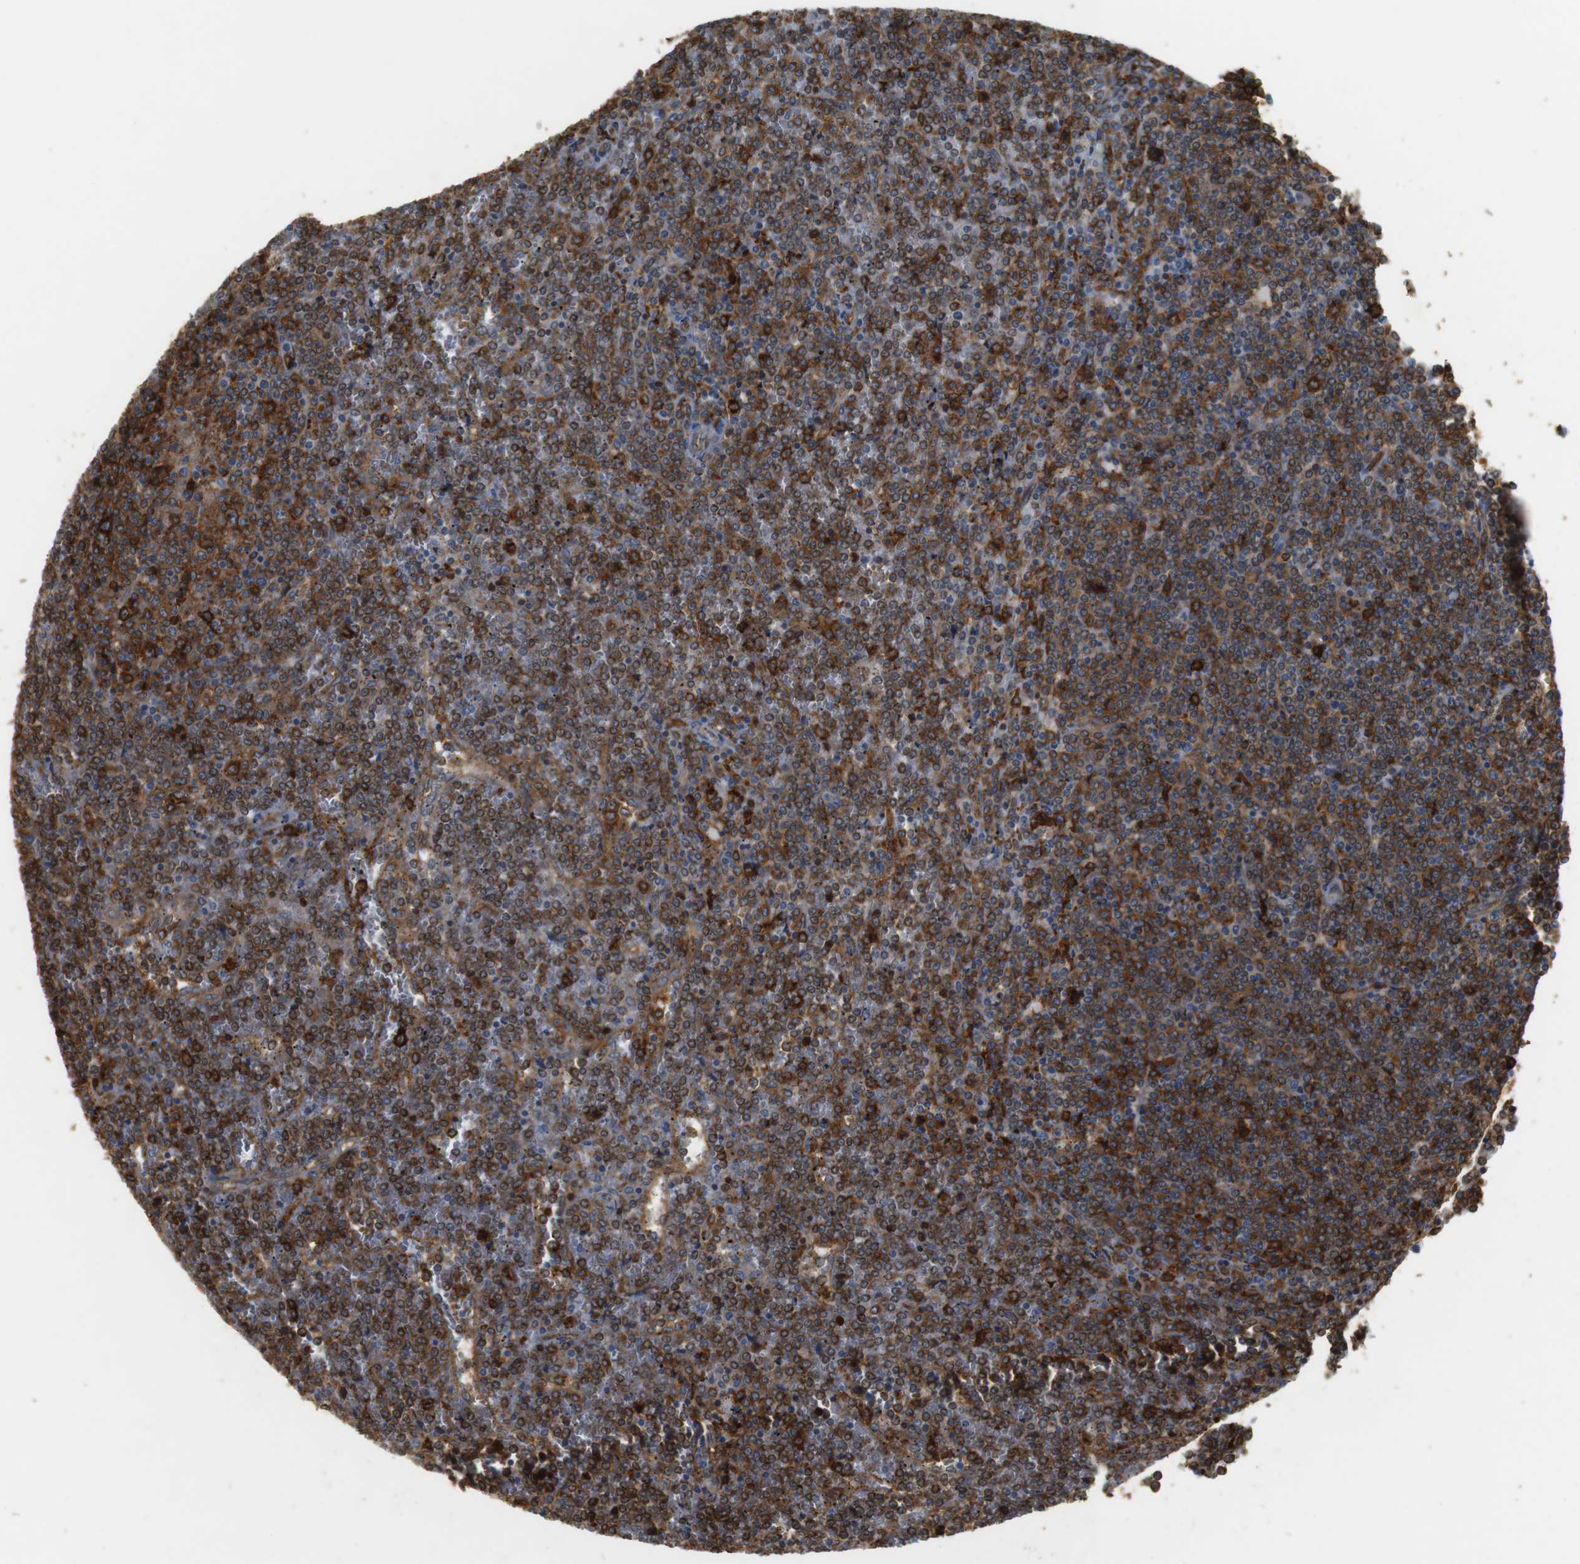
{"staining": {"intensity": "strong", "quantity": ">75%", "location": "cytoplasmic/membranous"}, "tissue": "lymphoma", "cell_type": "Tumor cells", "image_type": "cancer", "snomed": [{"axis": "morphology", "description": "Malignant lymphoma, non-Hodgkin's type, Low grade"}, {"axis": "topography", "description": "Spleen"}], "caption": "Immunohistochemical staining of human lymphoma demonstrates high levels of strong cytoplasmic/membranous staining in approximately >75% of tumor cells.", "gene": "HLA-DRA", "patient": {"sex": "female", "age": 19}}